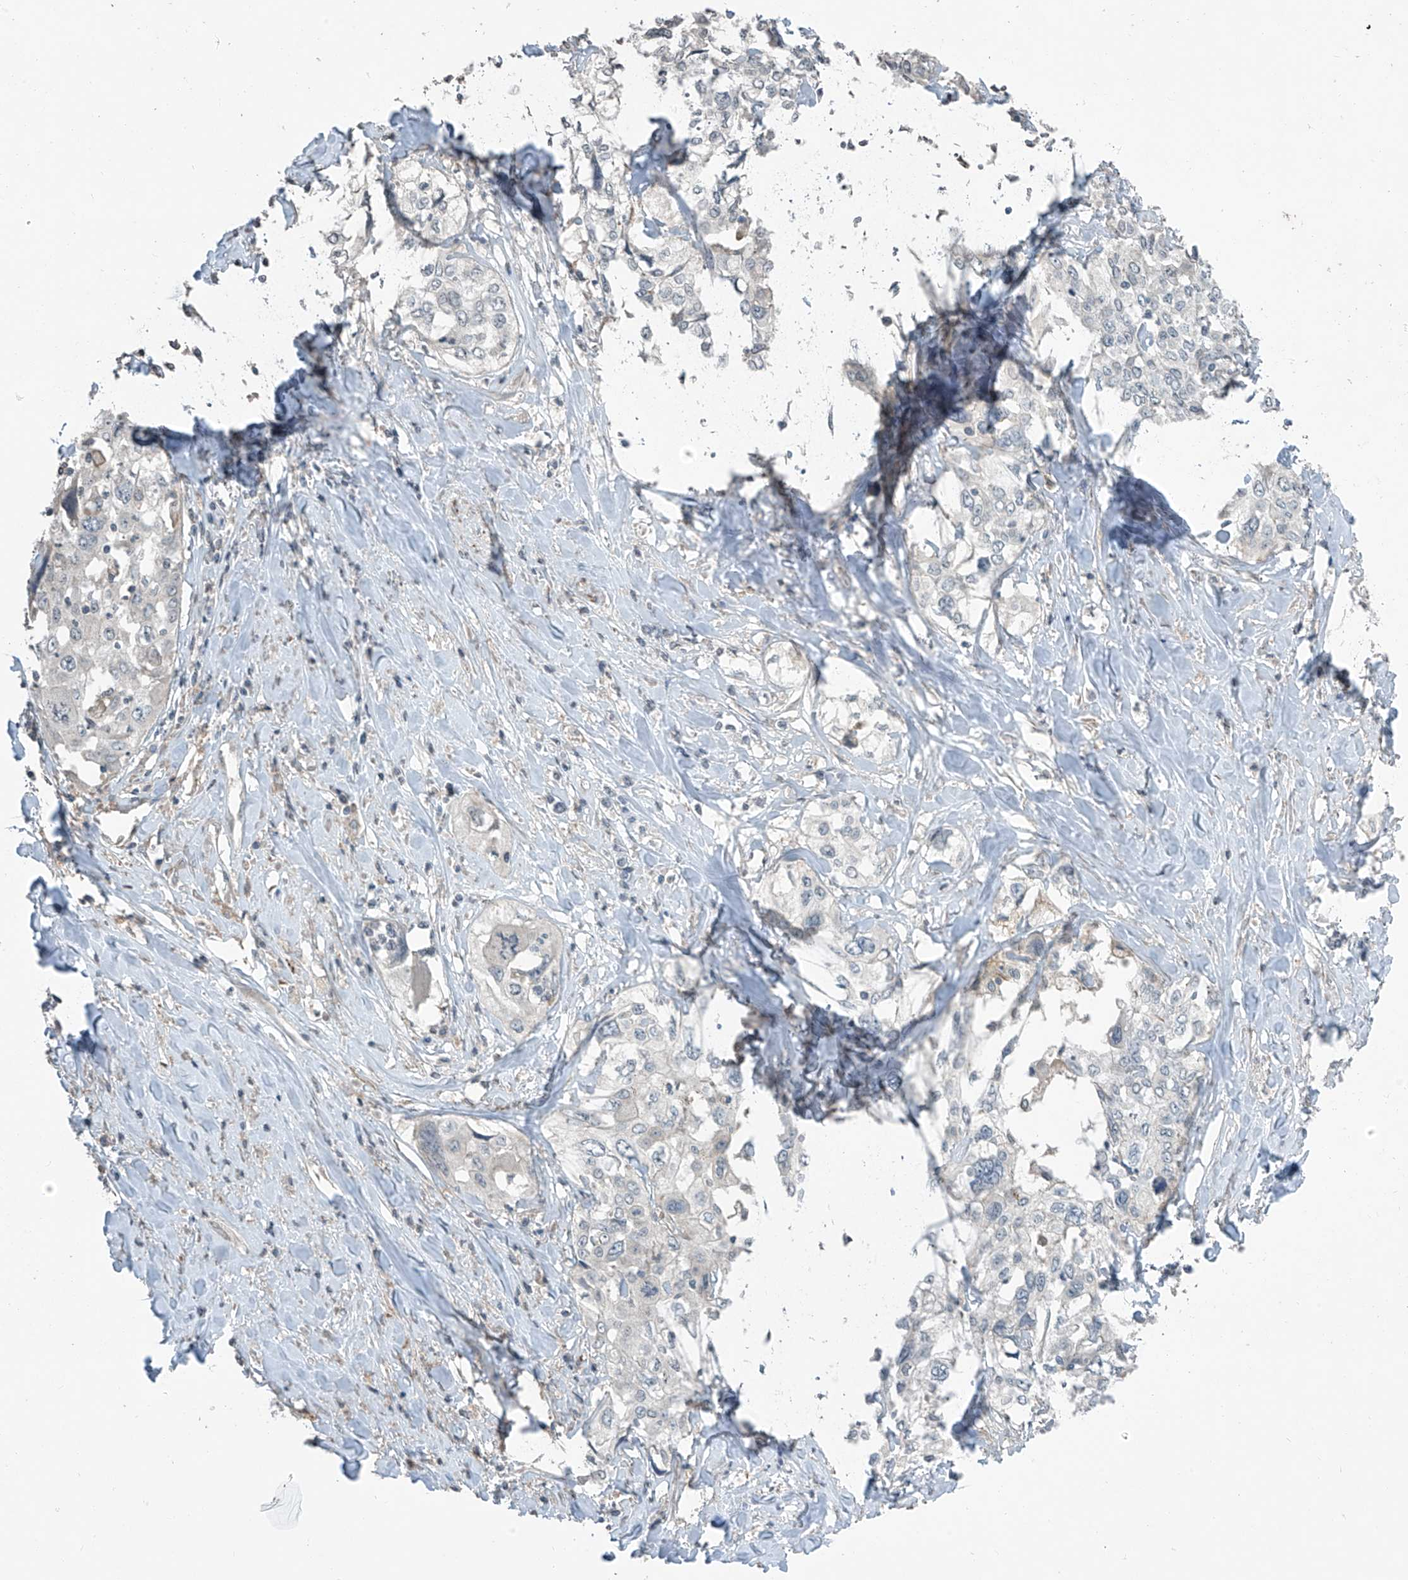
{"staining": {"intensity": "negative", "quantity": "none", "location": "none"}, "tissue": "cervical cancer", "cell_type": "Tumor cells", "image_type": "cancer", "snomed": [{"axis": "morphology", "description": "Squamous cell carcinoma, NOS"}, {"axis": "topography", "description": "Cervix"}], "caption": "IHC micrograph of neoplastic tissue: human cervical cancer (squamous cell carcinoma) stained with DAB (3,3'-diaminobenzidine) shows no significant protein expression in tumor cells. (IHC, brightfield microscopy, high magnification).", "gene": "HOXA11", "patient": {"sex": "female", "age": 31}}